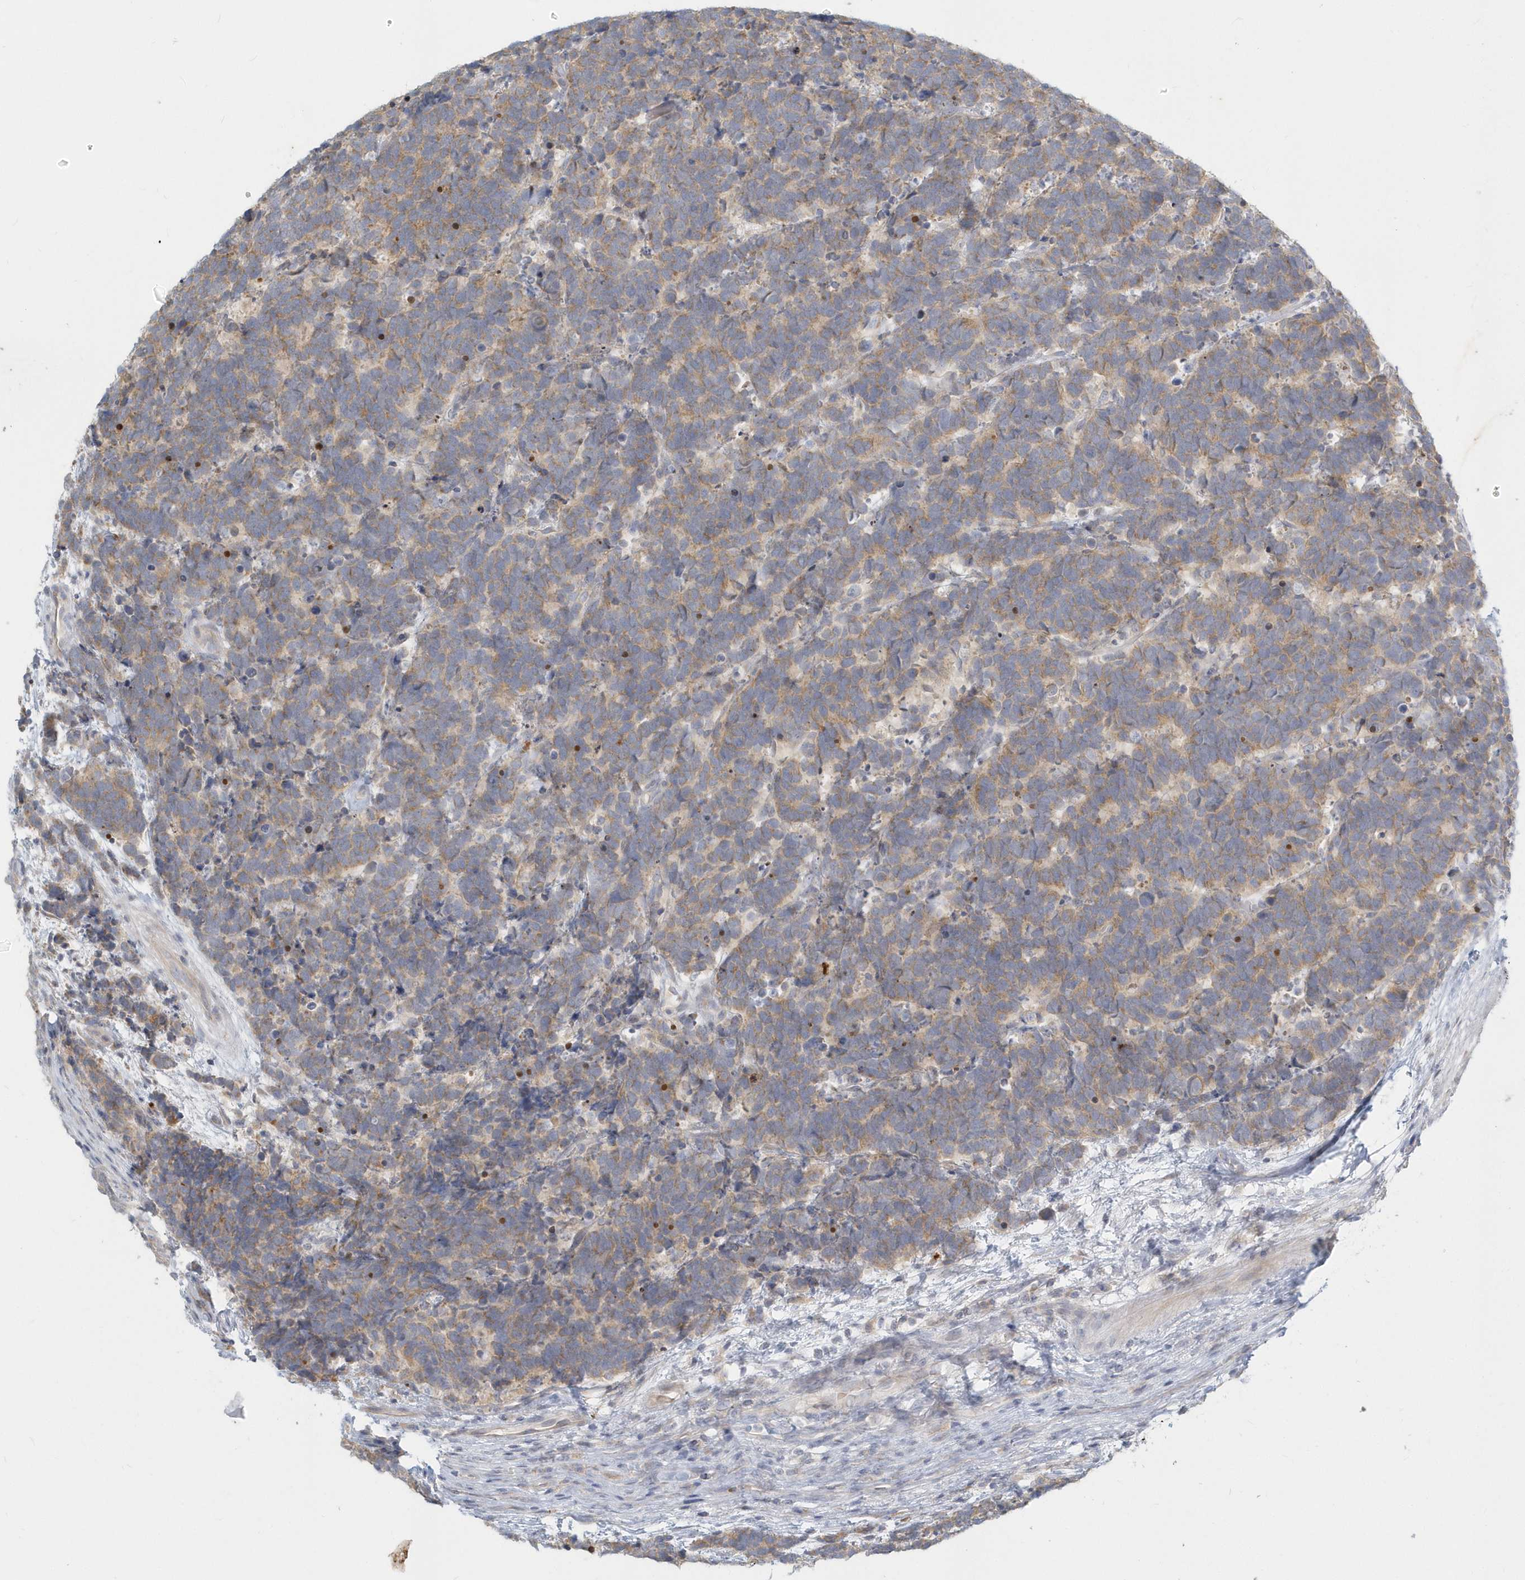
{"staining": {"intensity": "moderate", "quantity": ">75%", "location": "cytoplasmic/membranous"}, "tissue": "carcinoid", "cell_type": "Tumor cells", "image_type": "cancer", "snomed": [{"axis": "morphology", "description": "Carcinoma, NOS"}, {"axis": "morphology", "description": "Carcinoid, malignant, NOS"}, {"axis": "topography", "description": "Urinary bladder"}], "caption": "A micrograph showing moderate cytoplasmic/membranous positivity in approximately >75% of tumor cells in carcinoma, as visualized by brown immunohistochemical staining.", "gene": "NAPB", "patient": {"sex": "male", "age": 57}}